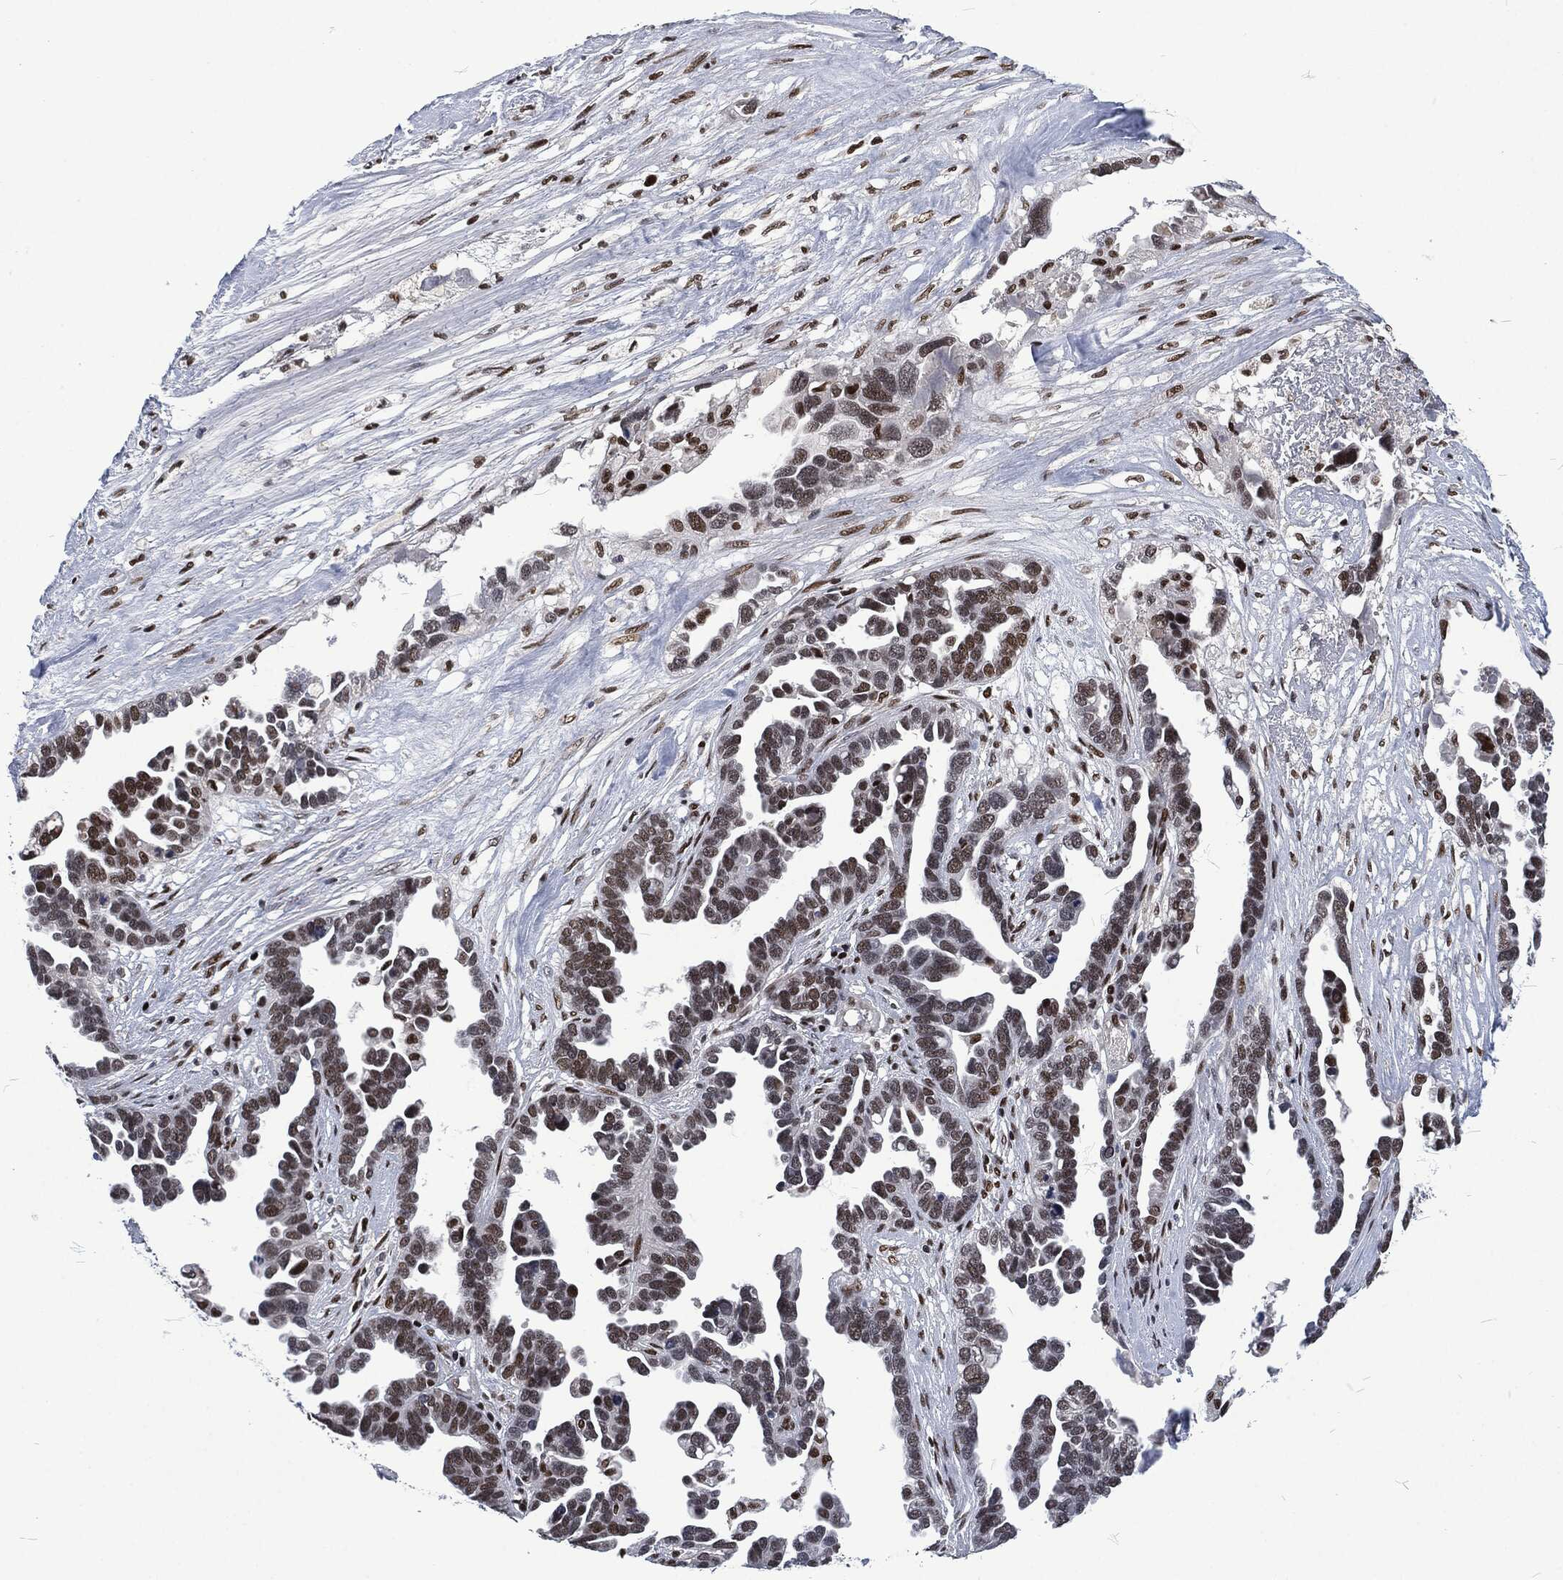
{"staining": {"intensity": "moderate", "quantity": "<25%", "location": "nuclear"}, "tissue": "ovarian cancer", "cell_type": "Tumor cells", "image_type": "cancer", "snomed": [{"axis": "morphology", "description": "Cystadenocarcinoma, serous, NOS"}, {"axis": "topography", "description": "Ovary"}], "caption": "Tumor cells reveal low levels of moderate nuclear staining in approximately <25% of cells in serous cystadenocarcinoma (ovarian).", "gene": "DCPS", "patient": {"sex": "female", "age": 54}}